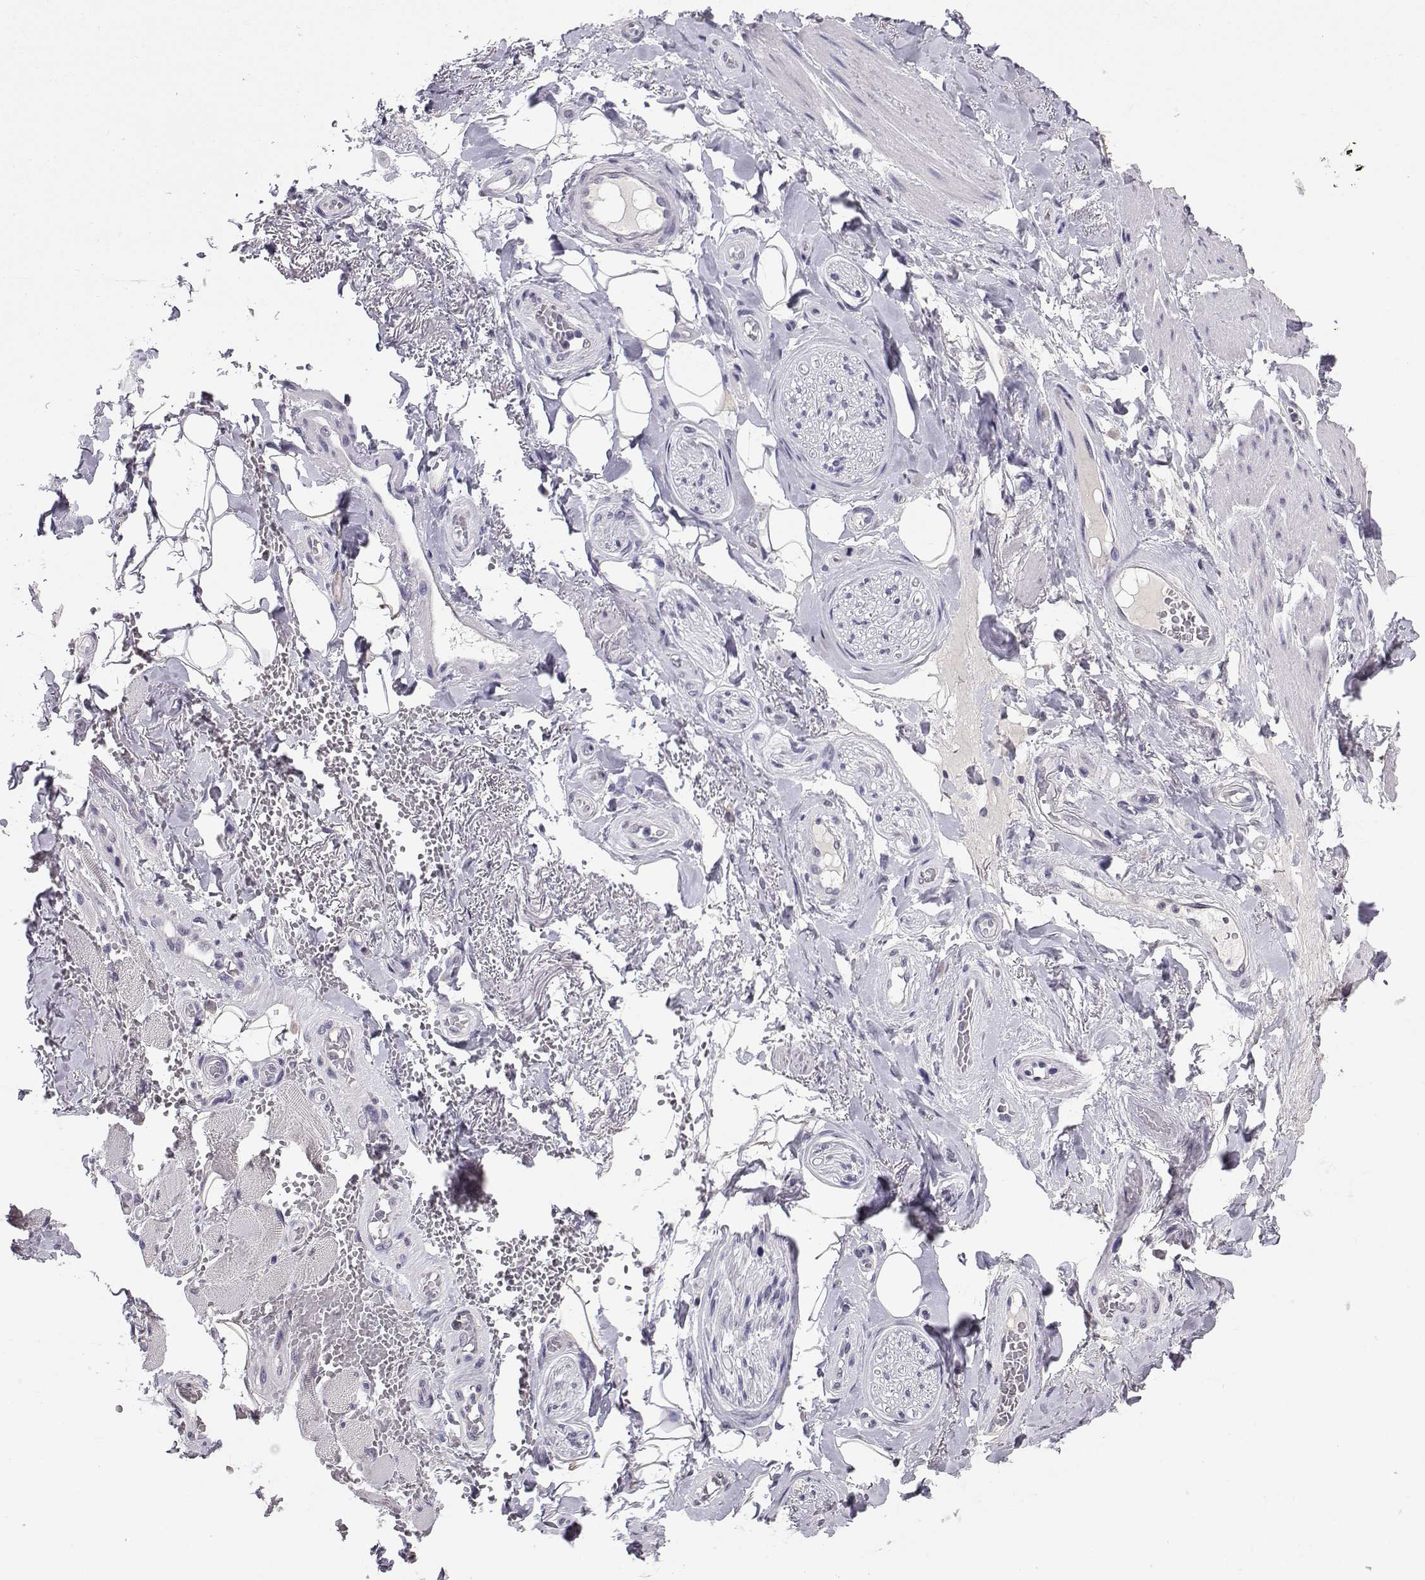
{"staining": {"intensity": "negative", "quantity": "none", "location": "none"}, "tissue": "adipose tissue", "cell_type": "Adipocytes", "image_type": "normal", "snomed": [{"axis": "morphology", "description": "Normal tissue, NOS"}, {"axis": "topography", "description": "Anal"}, {"axis": "topography", "description": "Peripheral nerve tissue"}], "caption": "DAB immunohistochemical staining of normal adipose tissue exhibits no significant expression in adipocytes.", "gene": "SPAG11A", "patient": {"sex": "male", "age": 53}}